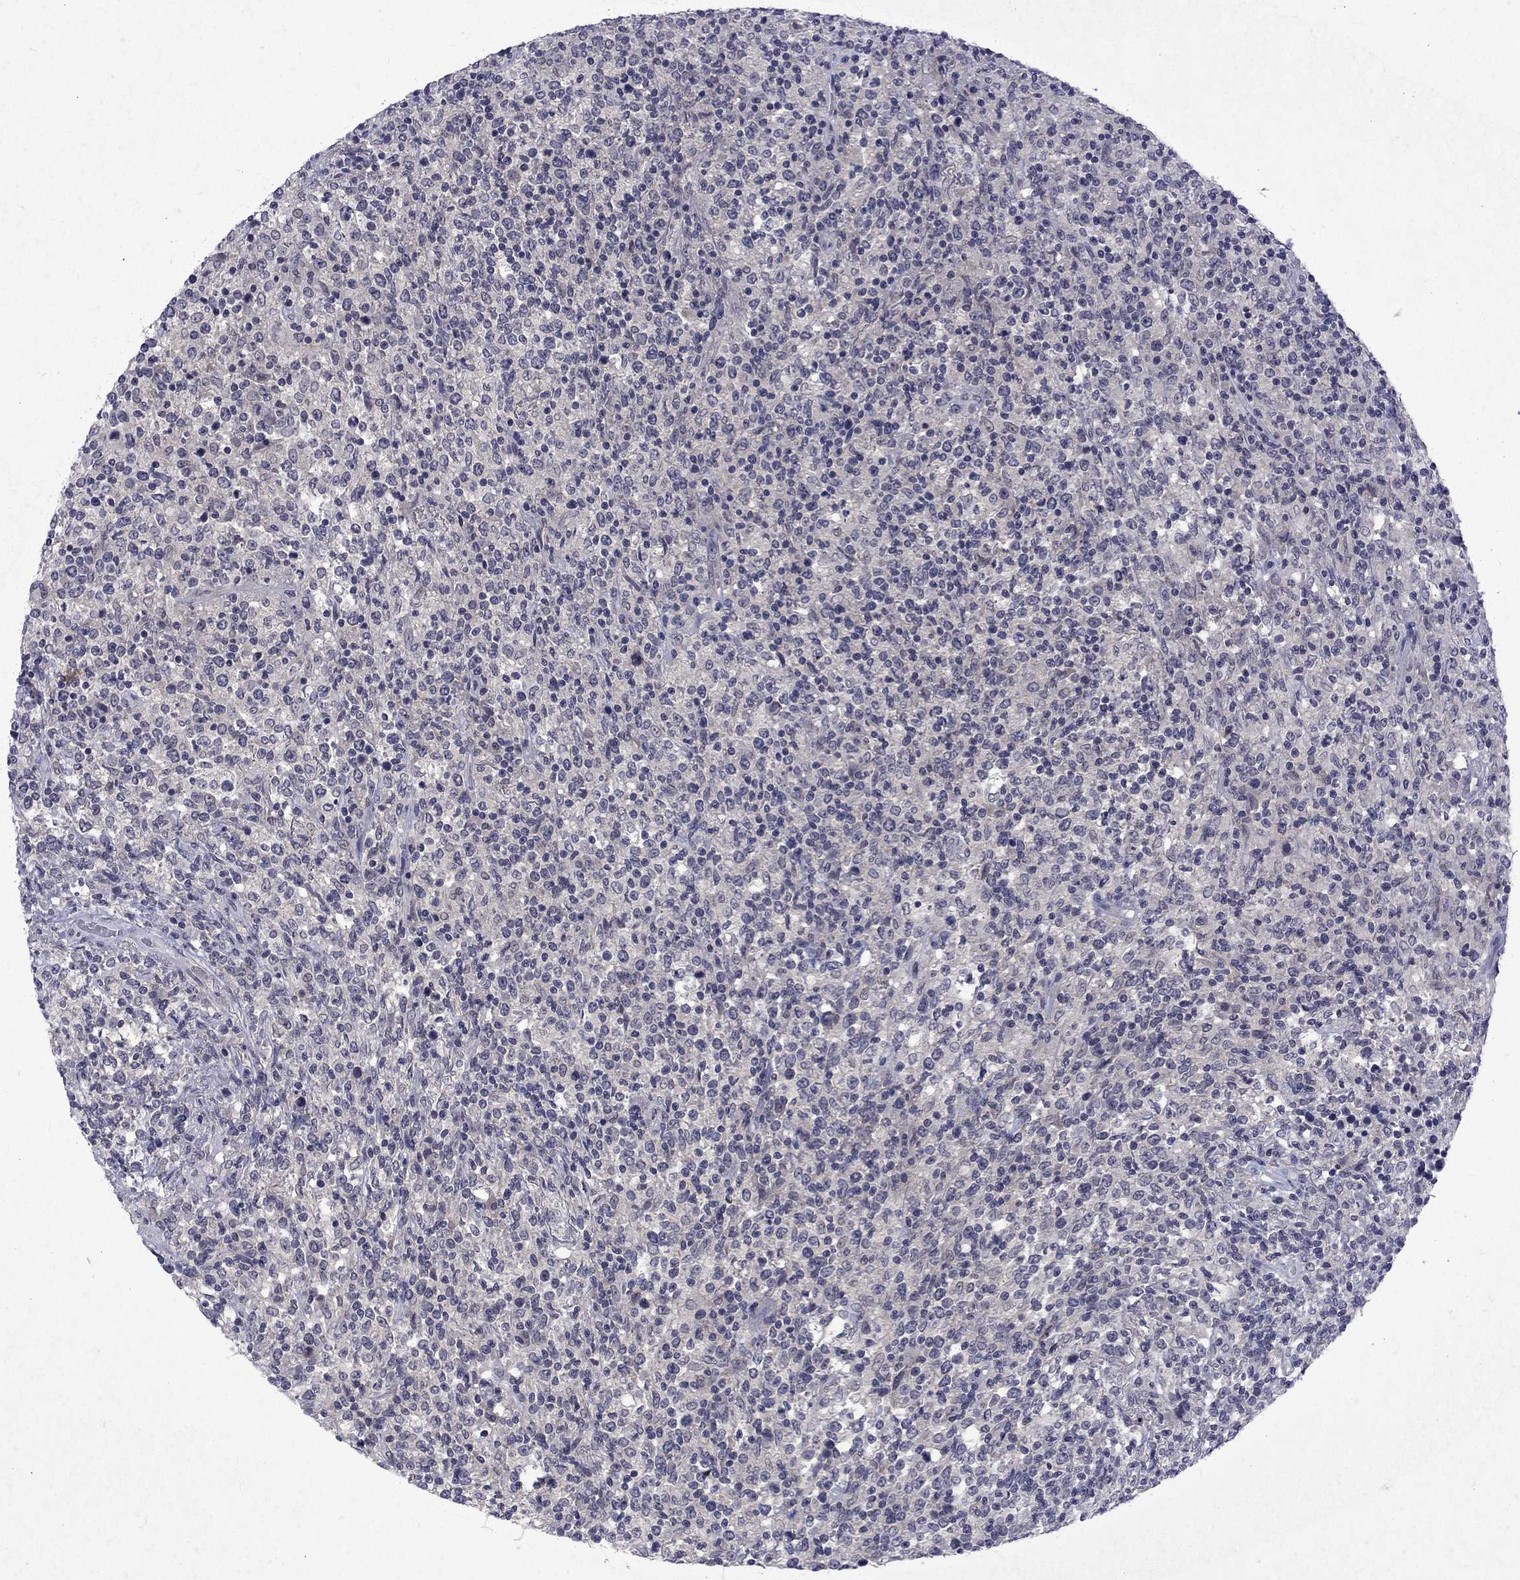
{"staining": {"intensity": "negative", "quantity": "none", "location": "none"}, "tissue": "lymphoma", "cell_type": "Tumor cells", "image_type": "cancer", "snomed": [{"axis": "morphology", "description": "Malignant lymphoma, non-Hodgkin's type, High grade"}, {"axis": "topography", "description": "Lung"}], "caption": "Tumor cells are negative for brown protein staining in lymphoma. (Stains: DAB (3,3'-diaminobenzidine) IHC with hematoxylin counter stain, Microscopy: brightfield microscopy at high magnification).", "gene": "CHAT", "patient": {"sex": "male", "age": 79}}